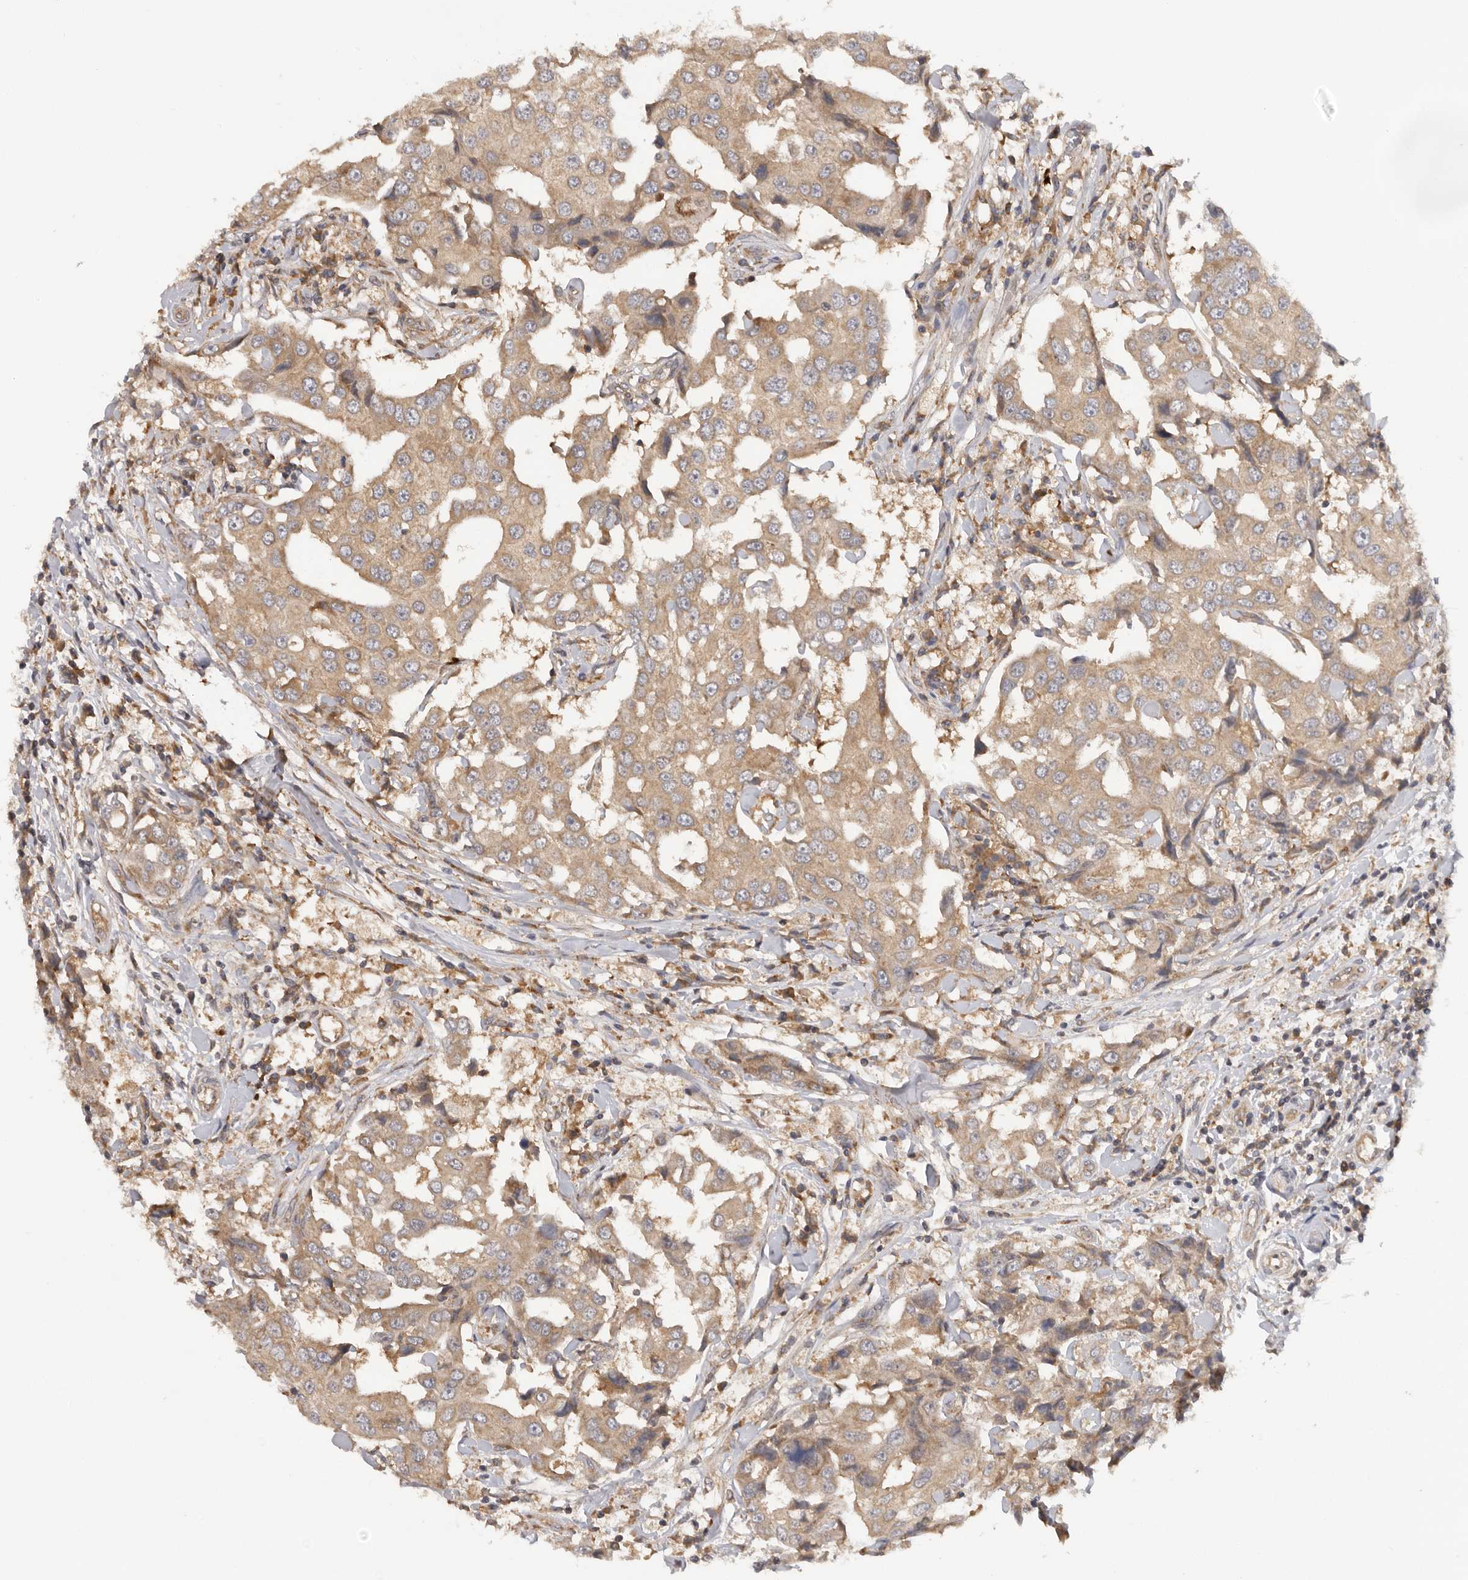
{"staining": {"intensity": "moderate", "quantity": ">75%", "location": "cytoplasmic/membranous"}, "tissue": "breast cancer", "cell_type": "Tumor cells", "image_type": "cancer", "snomed": [{"axis": "morphology", "description": "Duct carcinoma"}, {"axis": "topography", "description": "Breast"}], "caption": "Brown immunohistochemical staining in human breast cancer (invasive ductal carcinoma) displays moderate cytoplasmic/membranous expression in approximately >75% of tumor cells.", "gene": "PPP1R42", "patient": {"sex": "female", "age": 27}}